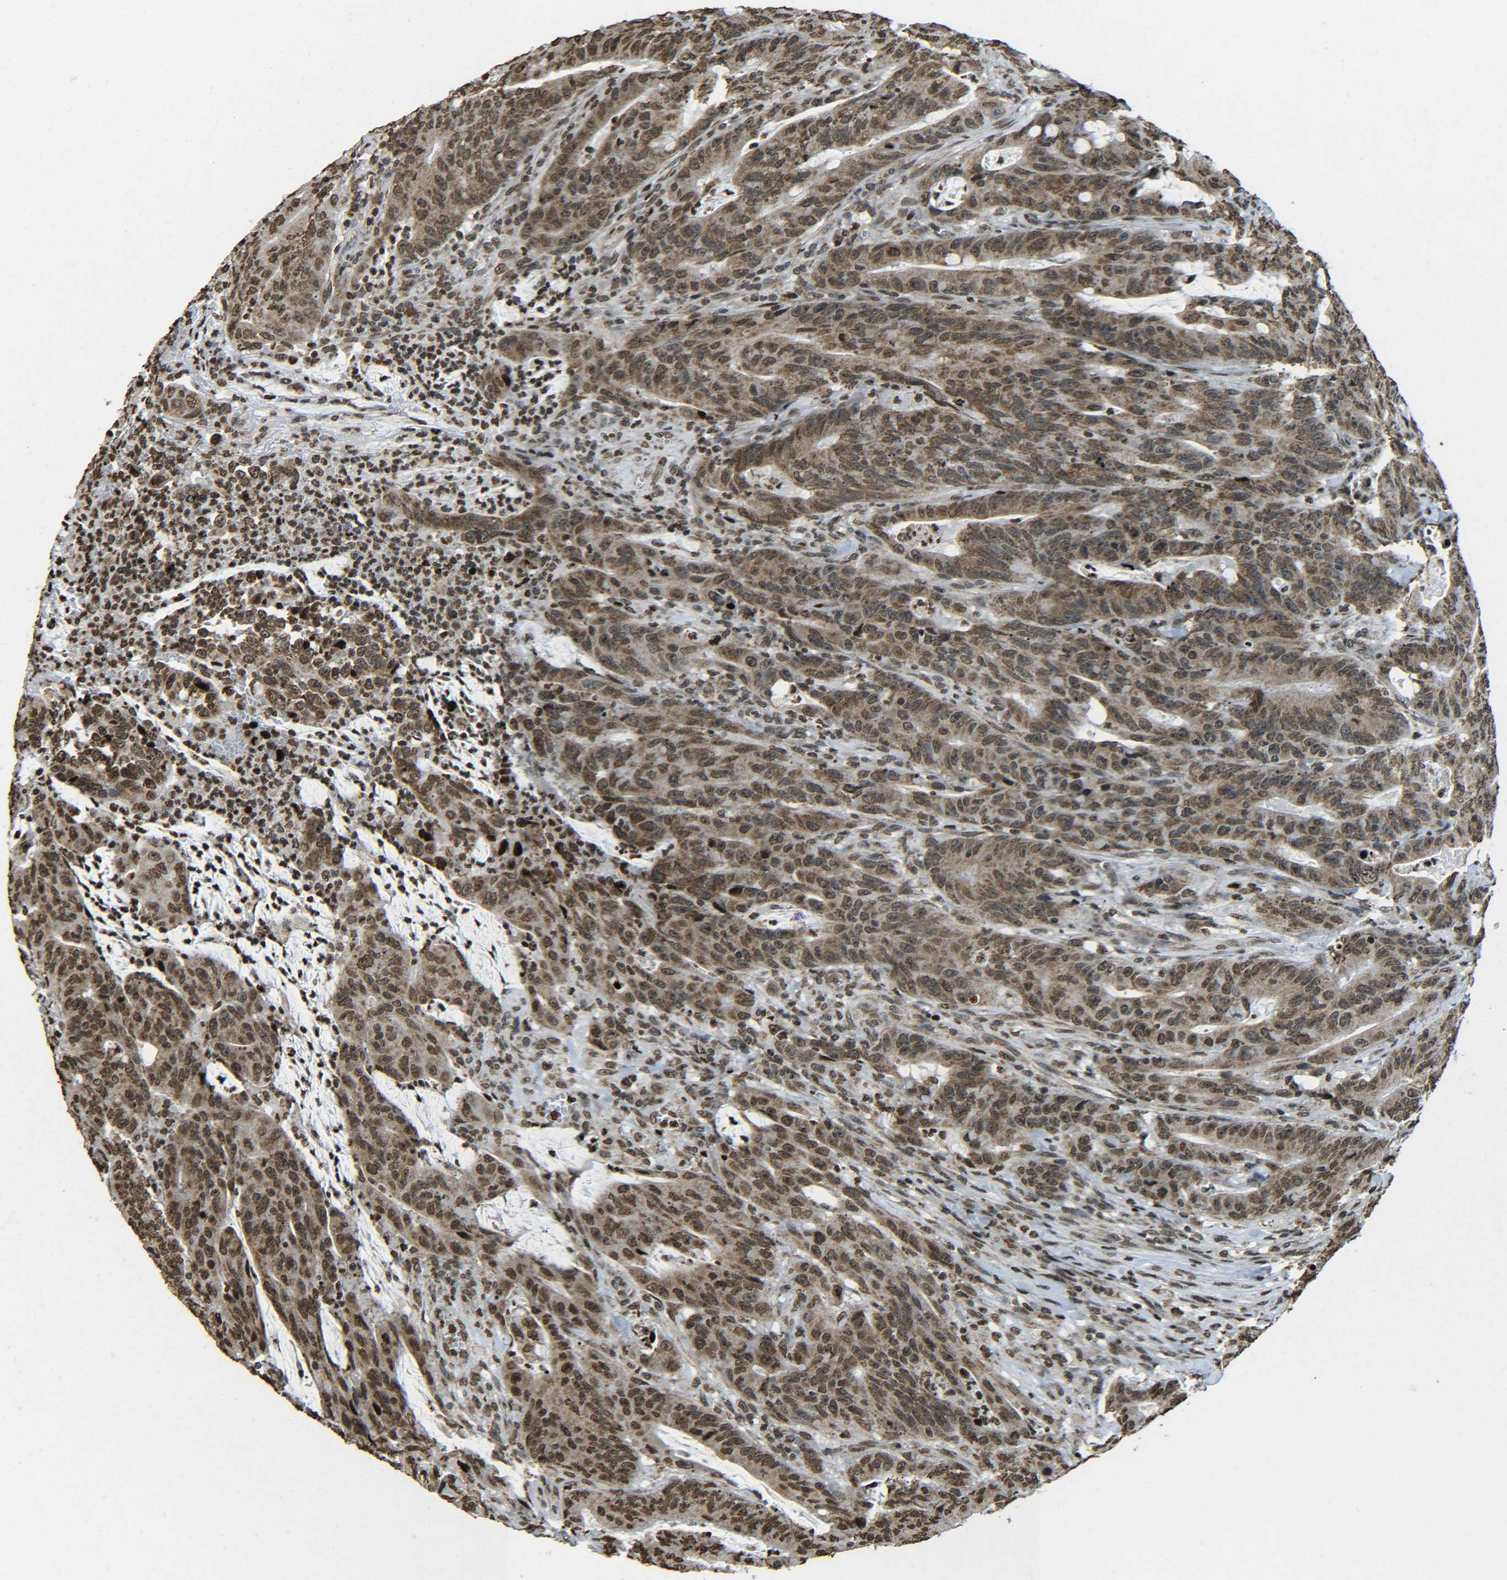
{"staining": {"intensity": "strong", "quantity": ">75%", "location": "cytoplasmic/membranous,nuclear"}, "tissue": "colorectal cancer", "cell_type": "Tumor cells", "image_type": "cancer", "snomed": [{"axis": "morphology", "description": "Adenocarcinoma, NOS"}, {"axis": "topography", "description": "Colon"}], "caption": "Strong cytoplasmic/membranous and nuclear expression is seen in approximately >75% of tumor cells in colorectal cancer (adenocarcinoma). (Stains: DAB (3,3'-diaminobenzidine) in brown, nuclei in blue, Microscopy: brightfield microscopy at high magnification).", "gene": "NEUROG2", "patient": {"sex": "male", "age": 45}}